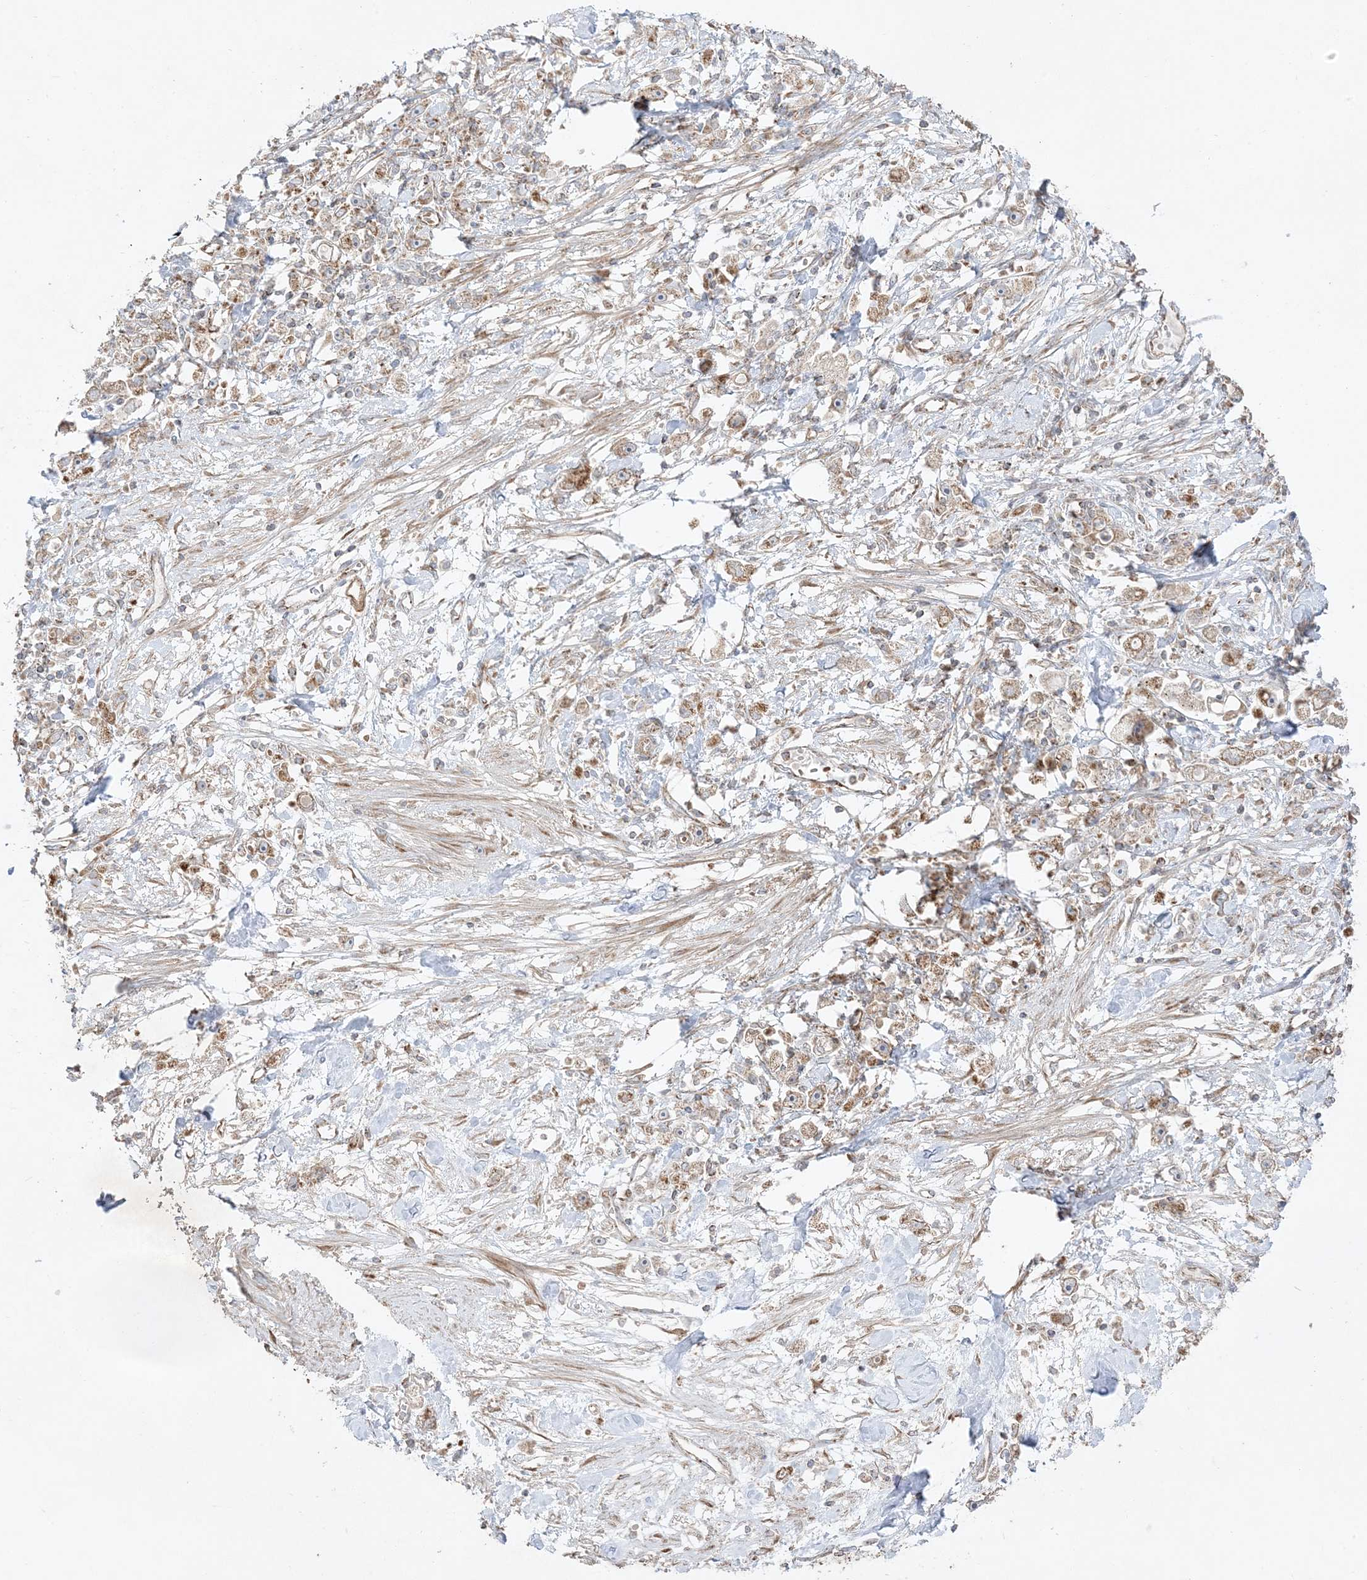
{"staining": {"intensity": "weak", "quantity": ">75%", "location": "cytoplasmic/membranous"}, "tissue": "stomach cancer", "cell_type": "Tumor cells", "image_type": "cancer", "snomed": [{"axis": "morphology", "description": "Adenocarcinoma, NOS"}, {"axis": "topography", "description": "Stomach"}], "caption": "High-magnification brightfield microscopy of adenocarcinoma (stomach) stained with DAB (3,3'-diaminobenzidine) (brown) and counterstained with hematoxylin (blue). tumor cells exhibit weak cytoplasmic/membranous positivity is identified in about>75% of cells.", "gene": "AARS2", "patient": {"sex": "female", "age": 59}}